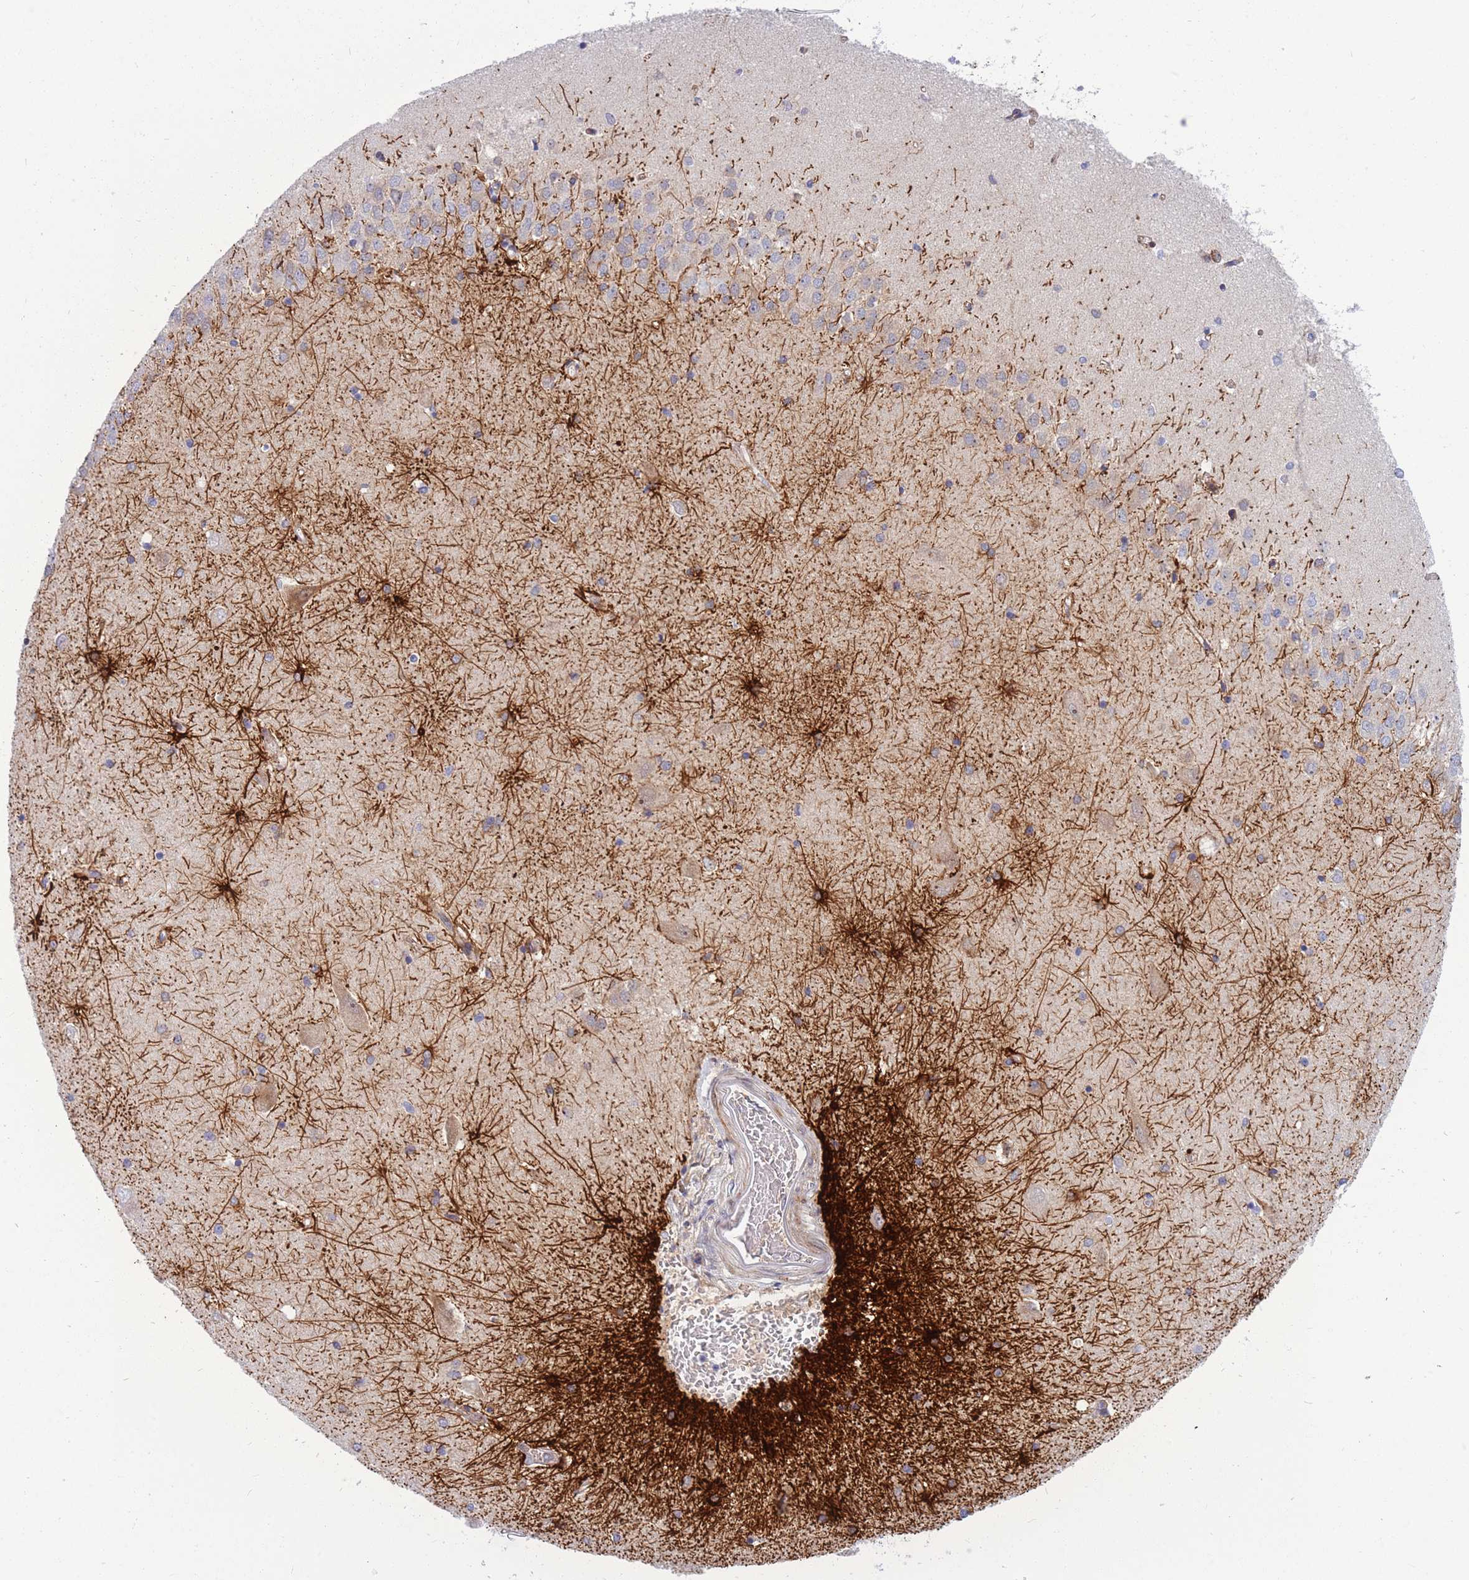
{"staining": {"intensity": "strong", "quantity": "<25%", "location": "cytoplasmic/membranous"}, "tissue": "hippocampus", "cell_type": "Glial cells", "image_type": "normal", "snomed": [{"axis": "morphology", "description": "Normal tissue, NOS"}, {"axis": "topography", "description": "Hippocampus"}], "caption": "IHC of normal human hippocampus reveals medium levels of strong cytoplasmic/membranous positivity in approximately <25% of glial cells.", "gene": "HSPE1", "patient": {"sex": "male", "age": 45}}